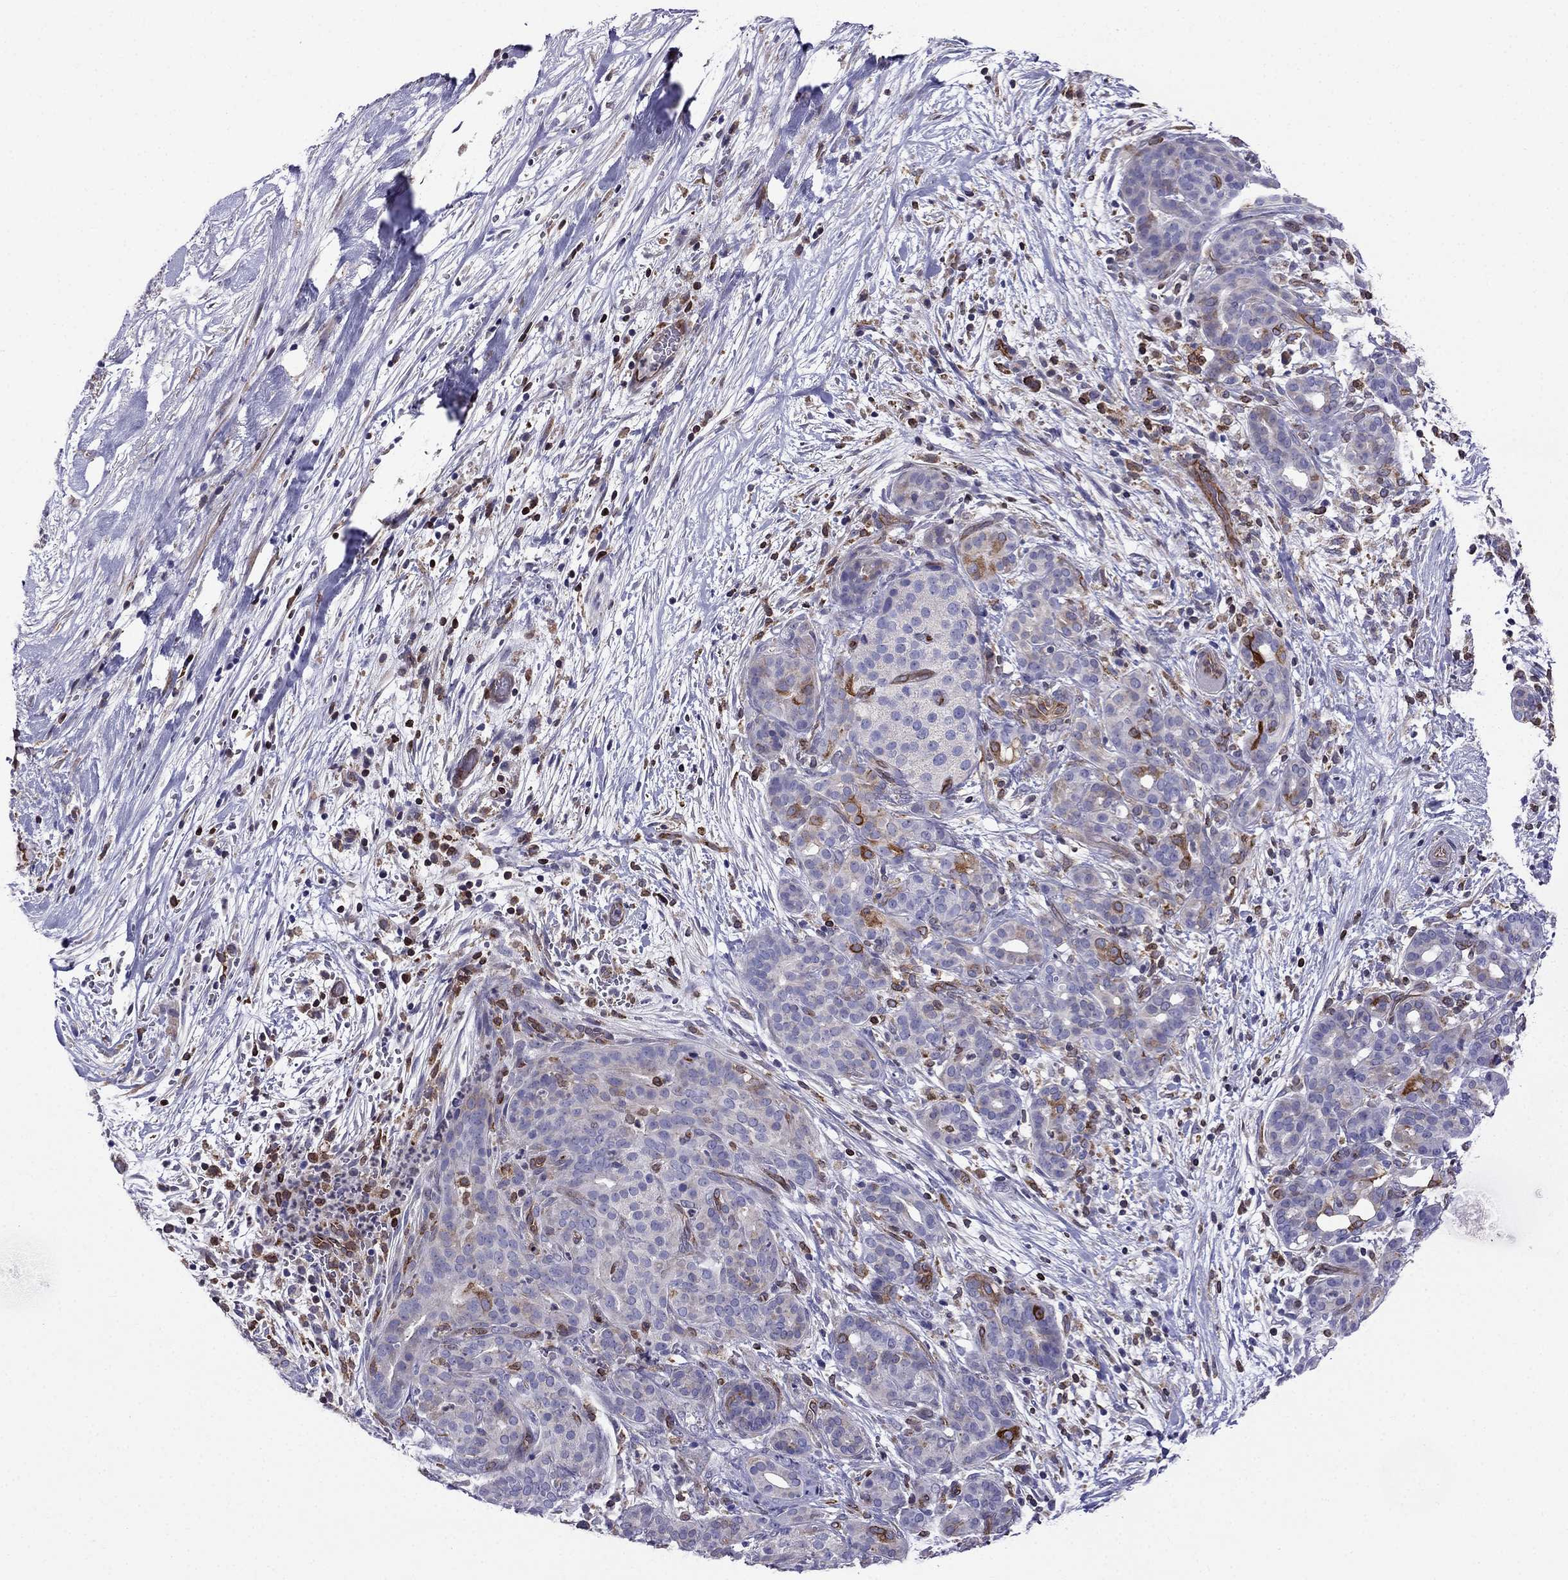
{"staining": {"intensity": "strong", "quantity": "<25%", "location": "cytoplasmic/membranous"}, "tissue": "pancreatic cancer", "cell_type": "Tumor cells", "image_type": "cancer", "snomed": [{"axis": "morphology", "description": "Adenocarcinoma, NOS"}, {"axis": "topography", "description": "Pancreas"}], "caption": "Brown immunohistochemical staining in human pancreatic cancer (adenocarcinoma) shows strong cytoplasmic/membranous staining in about <25% of tumor cells.", "gene": "GNAL", "patient": {"sex": "male", "age": 44}}